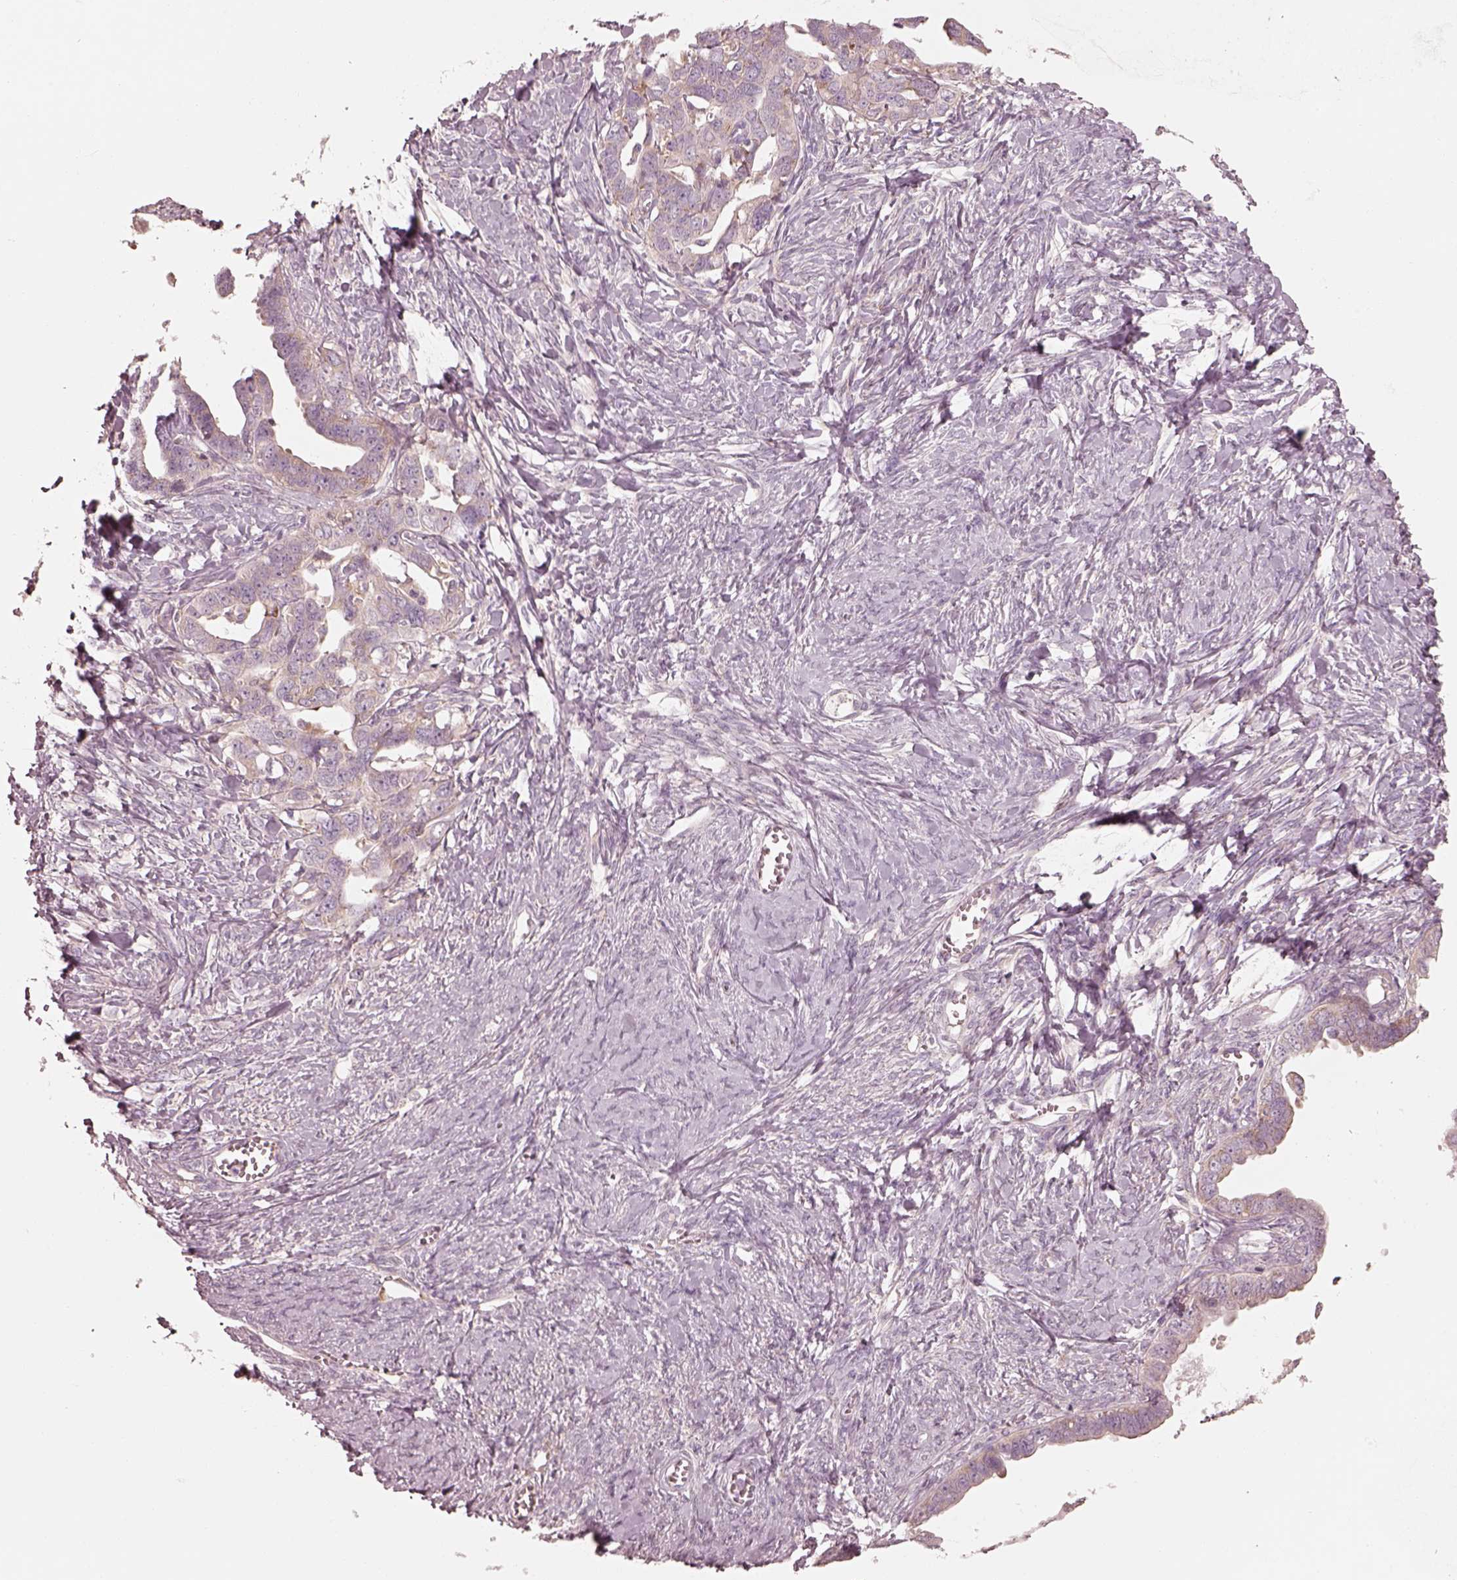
{"staining": {"intensity": "negative", "quantity": "none", "location": "none"}, "tissue": "ovarian cancer", "cell_type": "Tumor cells", "image_type": "cancer", "snomed": [{"axis": "morphology", "description": "Cystadenocarcinoma, serous, NOS"}, {"axis": "topography", "description": "Ovary"}], "caption": "IHC photomicrograph of neoplastic tissue: ovarian cancer stained with DAB shows no significant protein staining in tumor cells.", "gene": "RAB3C", "patient": {"sex": "female", "age": 69}}